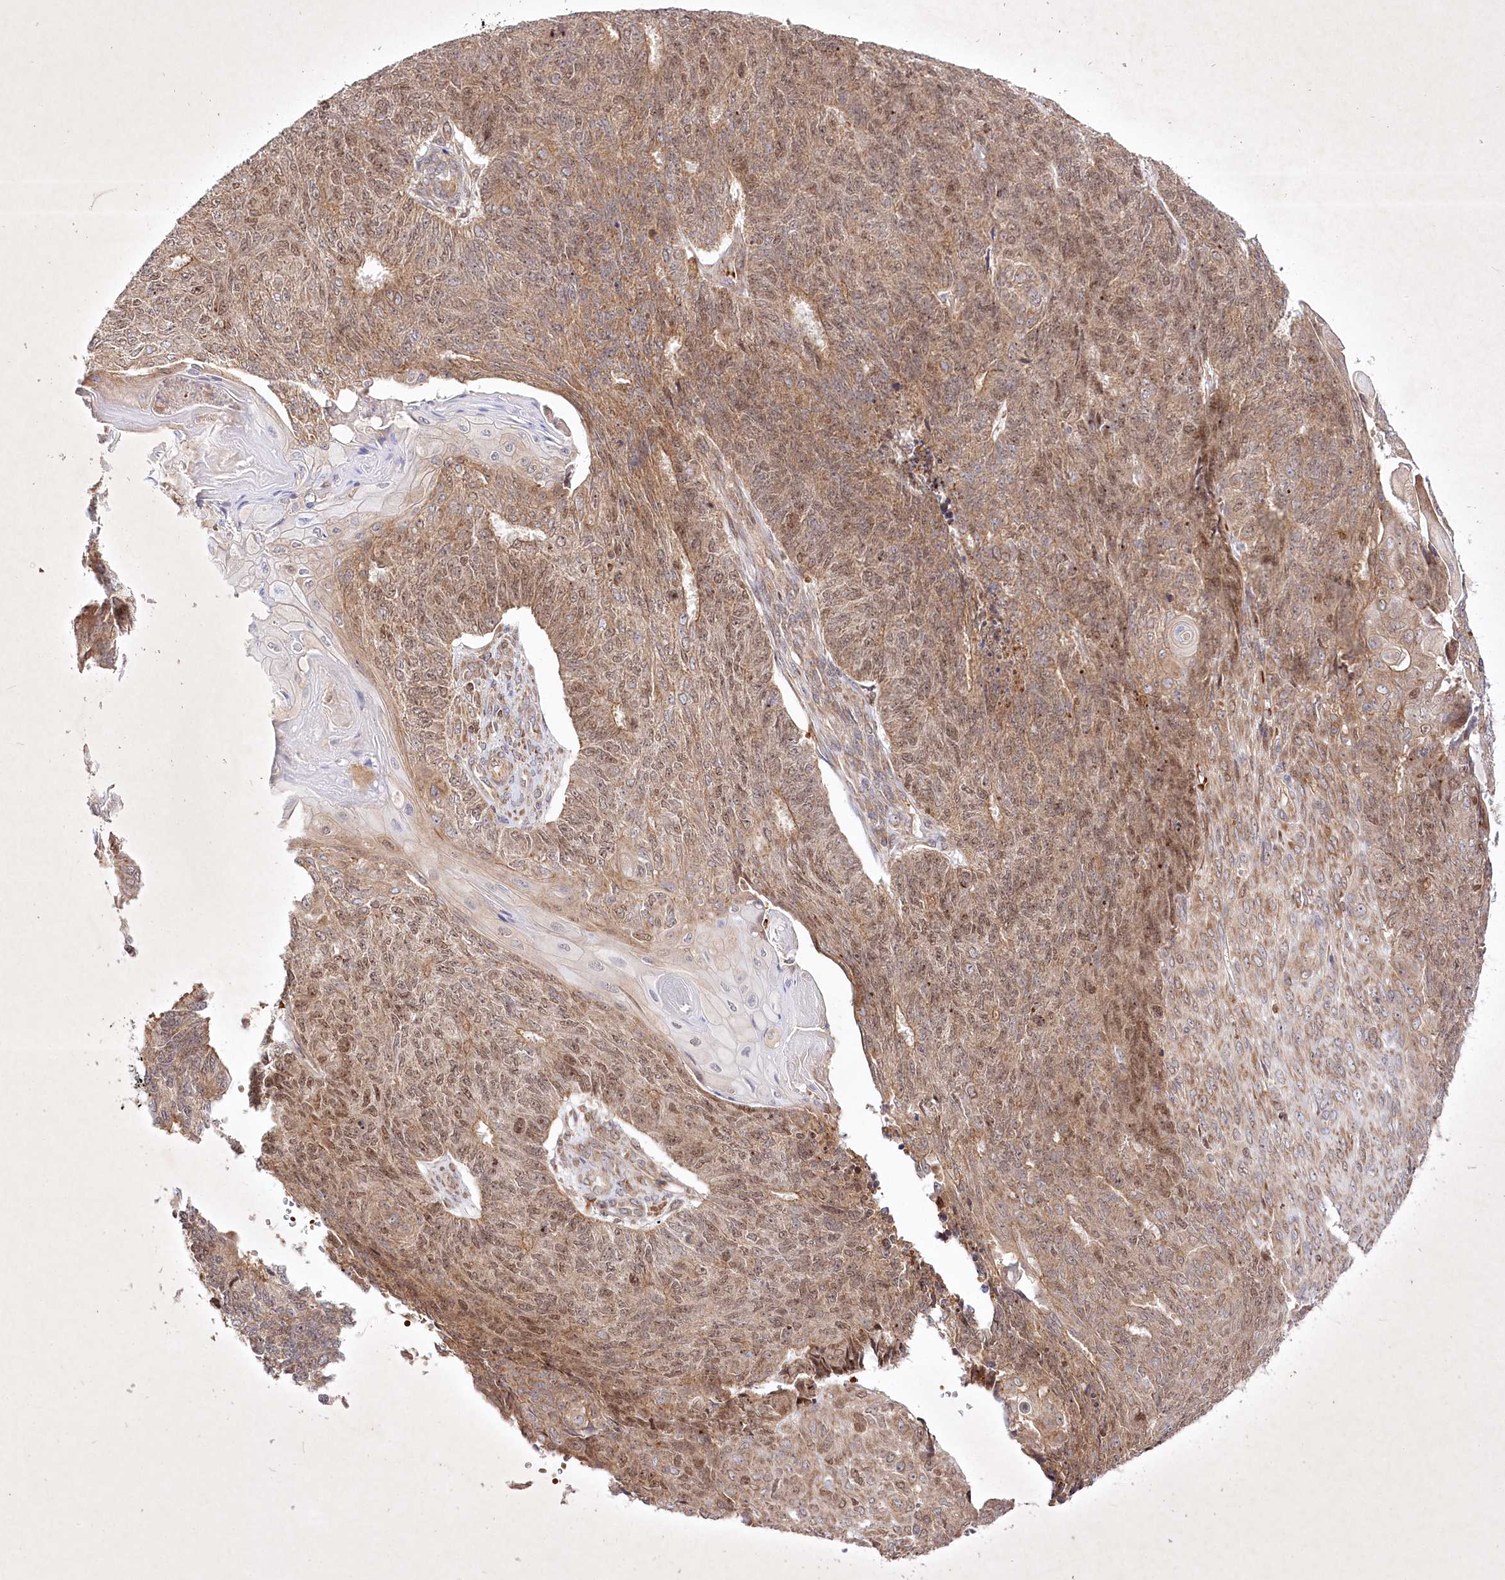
{"staining": {"intensity": "moderate", "quantity": ">75%", "location": "cytoplasmic/membranous,nuclear"}, "tissue": "endometrial cancer", "cell_type": "Tumor cells", "image_type": "cancer", "snomed": [{"axis": "morphology", "description": "Adenocarcinoma, NOS"}, {"axis": "topography", "description": "Endometrium"}], "caption": "Tumor cells display moderate cytoplasmic/membranous and nuclear positivity in approximately >75% of cells in endometrial adenocarcinoma. (IHC, brightfield microscopy, high magnification).", "gene": "OPA1", "patient": {"sex": "female", "age": 32}}